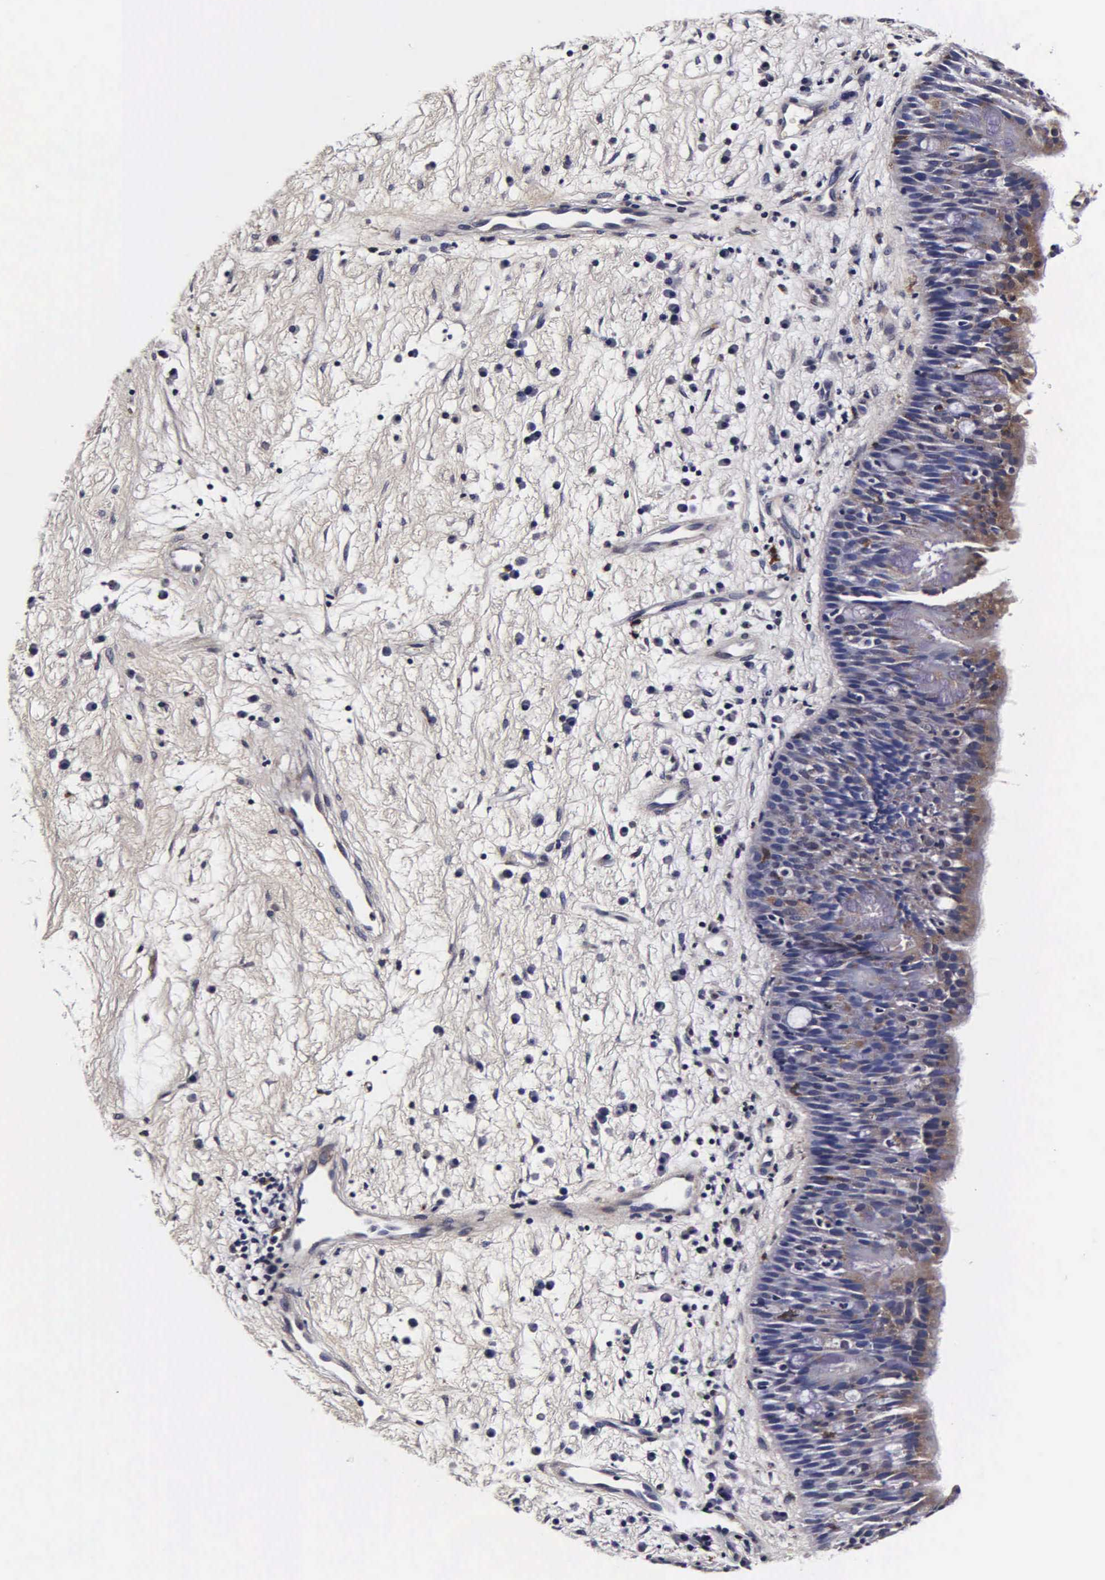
{"staining": {"intensity": "weak", "quantity": "25%-75%", "location": "cytoplasmic/membranous"}, "tissue": "nasopharynx", "cell_type": "Respiratory epithelial cells", "image_type": "normal", "snomed": [{"axis": "morphology", "description": "Normal tissue, NOS"}, {"axis": "topography", "description": "Nasopharynx"}], "caption": "Normal nasopharynx was stained to show a protein in brown. There is low levels of weak cytoplasmic/membranous staining in about 25%-75% of respiratory epithelial cells. The staining was performed using DAB to visualize the protein expression in brown, while the nuclei were stained in blue with hematoxylin (Magnification: 20x).", "gene": "CST3", "patient": {"sex": "male", "age": 13}}